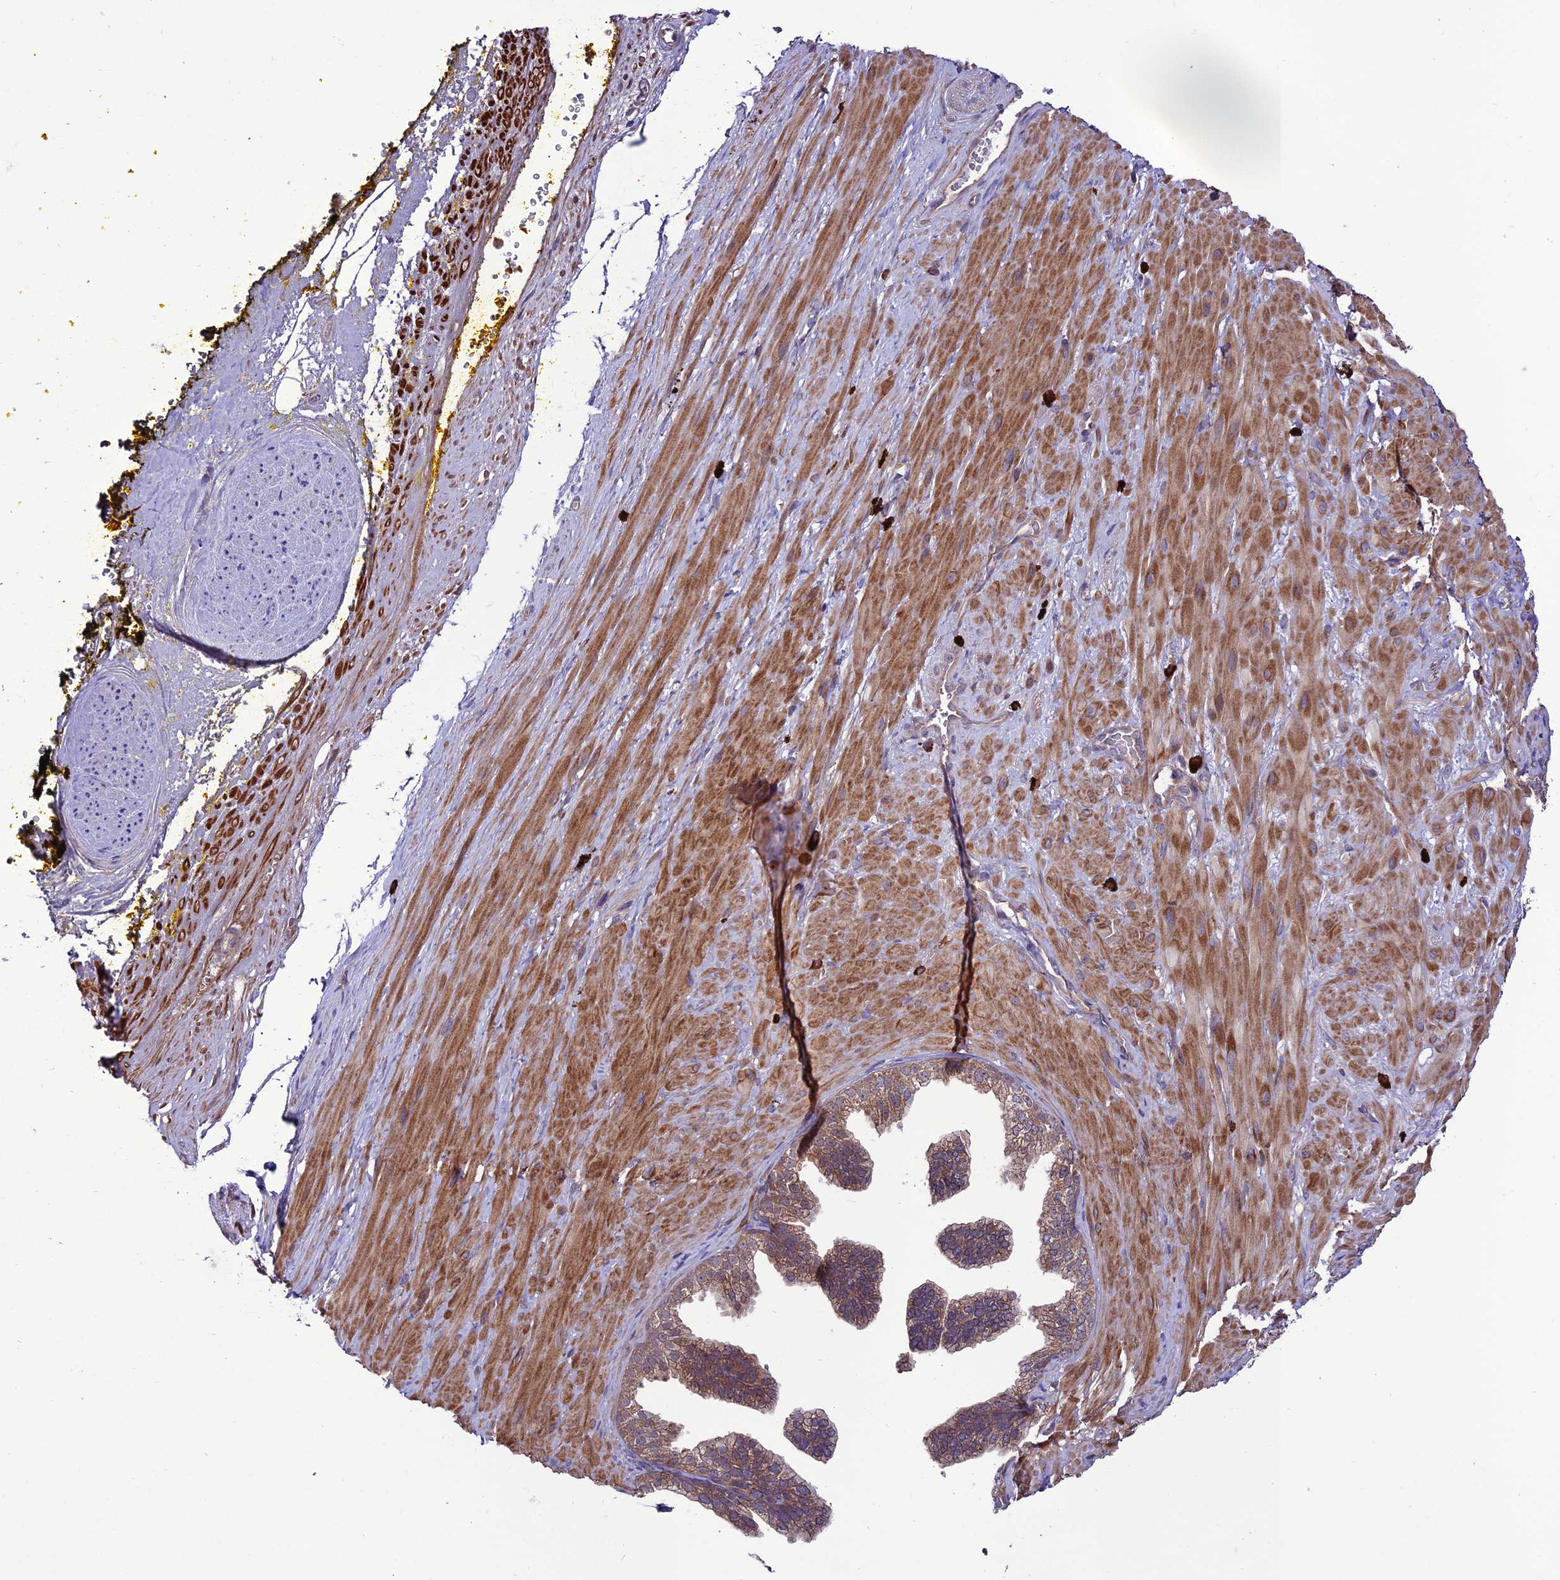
{"staining": {"intensity": "negative", "quantity": "none", "location": "none"}, "tissue": "adipose tissue", "cell_type": "Adipocytes", "image_type": "normal", "snomed": [{"axis": "morphology", "description": "Normal tissue, NOS"}, {"axis": "morphology", "description": "Adenocarcinoma, Low grade"}, {"axis": "topography", "description": "Prostate"}, {"axis": "topography", "description": "Peripheral nerve tissue"}], "caption": "IHC photomicrograph of unremarkable human adipose tissue stained for a protein (brown), which displays no positivity in adipocytes. Nuclei are stained in blue.", "gene": "PPIL3", "patient": {"sex": "male", "age": 63}}